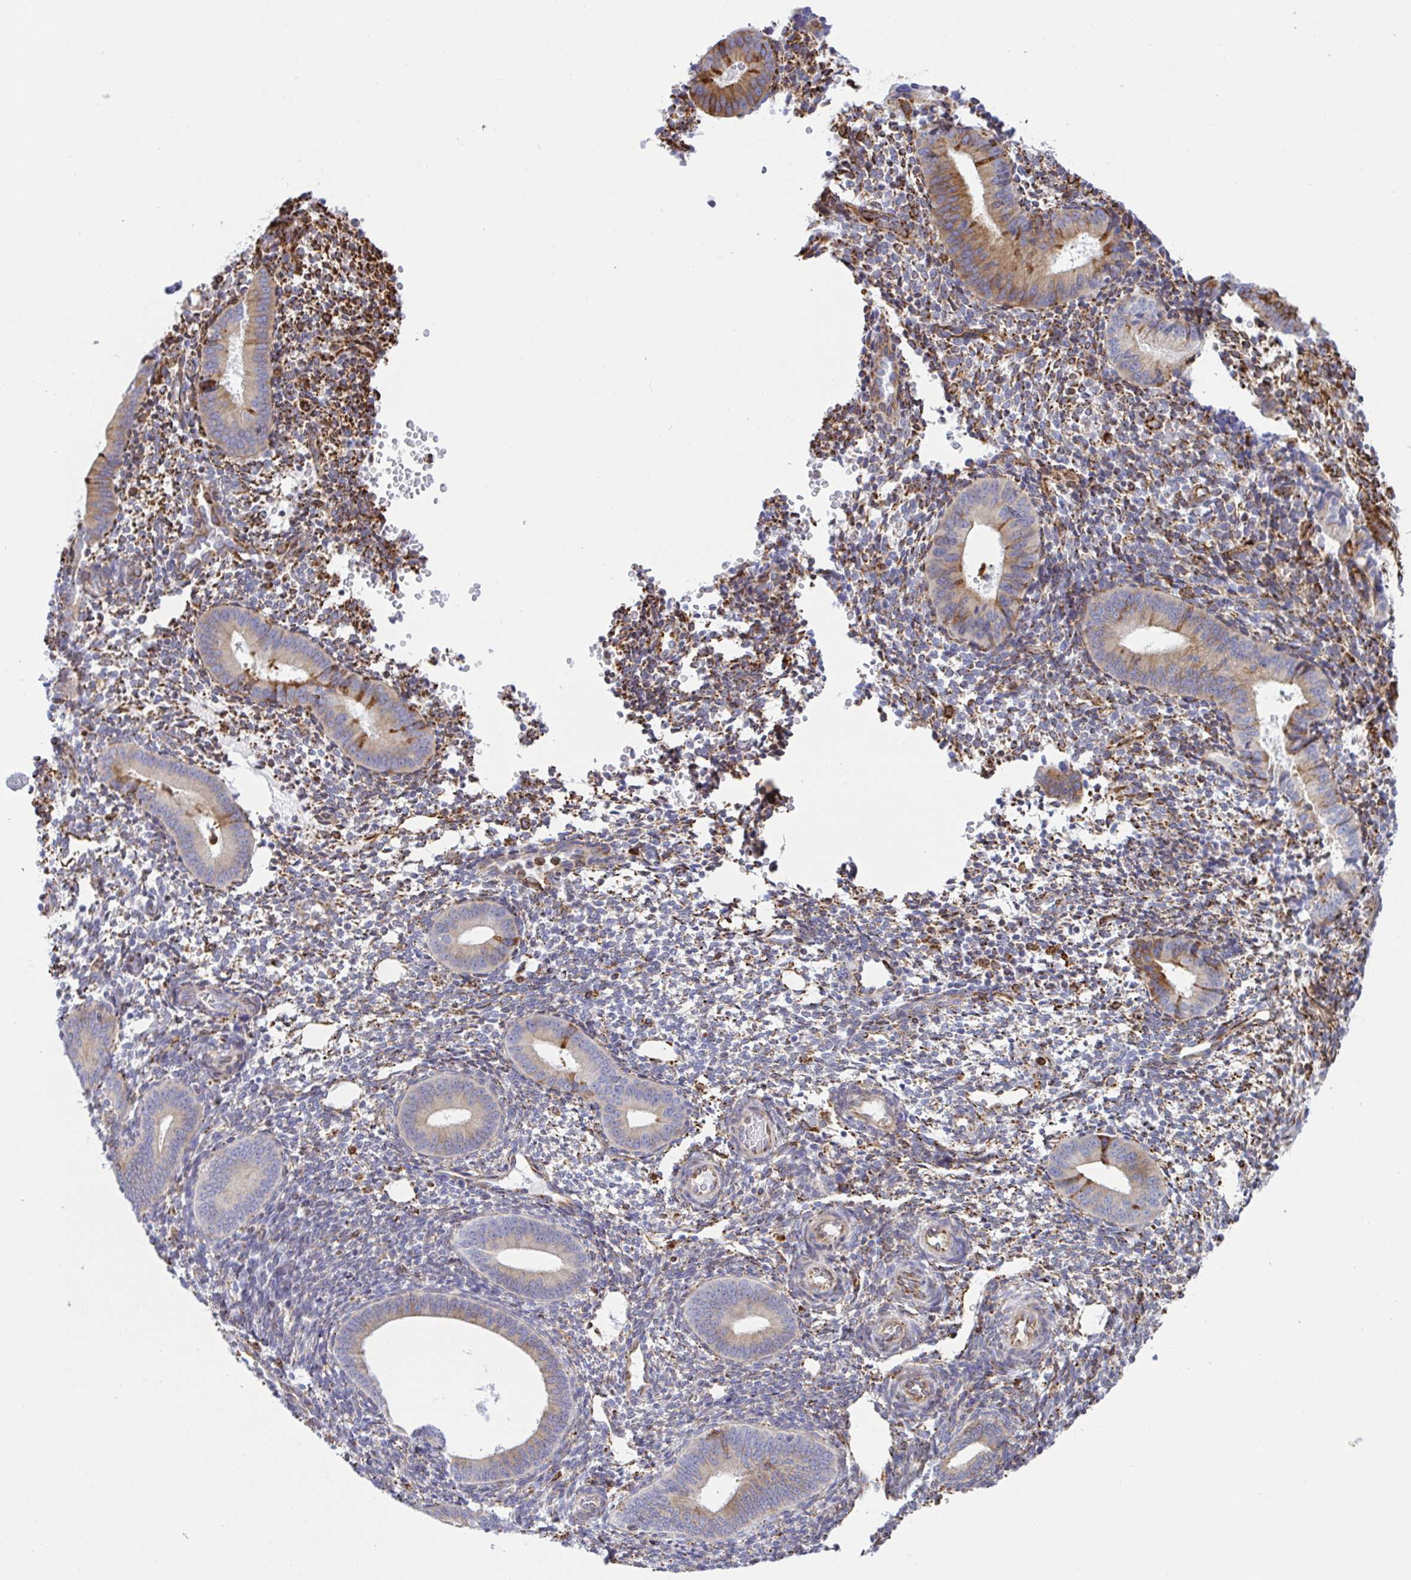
{"staining": {"intensity": "negative", "quantity": "none", "location": "none"}, "tissue": "endometrium", "cell_type": "Cells in endometrial stroma", "image_type": "normal", "snomed": [{"axis": "morphology", "description": "Normal tissue, NOS"}, {"axis": "topography", "description": "Endometrium"}], "caption": "This micrograph is of normal endometrium stained with IHC to label a protein in brown with the nuclei are counter-stained blue. There is no staining in cells in endometrial stroma.", "gene": "CLGN", "patient": {"sex": "female", "age": 40}}